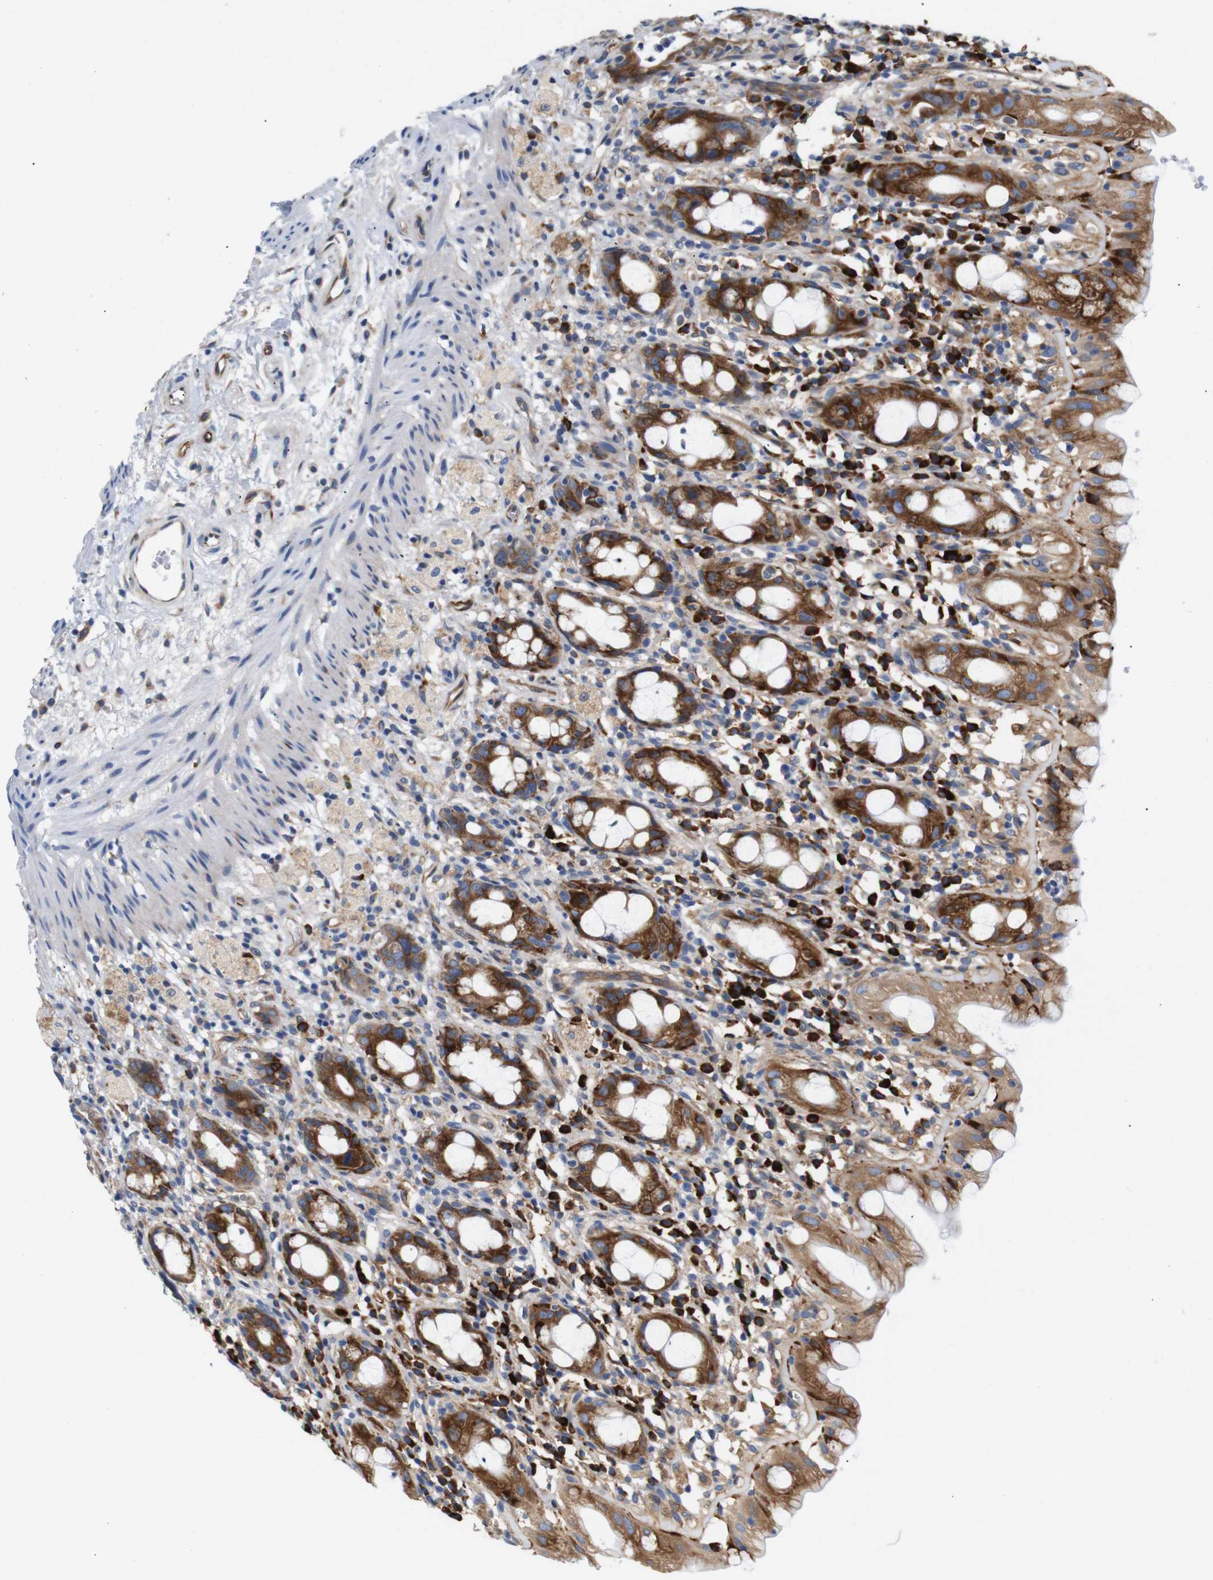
{"staining": {"intensity": "moderate", "quantity": ">75%", "location": "cytoplasmic/membranous"}, "tissue": "rectum", "cell_type": "Glandular cells", "image_type": "normal", "snomed": [{"axis": "morphology", "description": "Normal tissue, NOS"}, {"axis": "topography", "description": "Rectum"}], "caption": "A photomicrograph of human rectum stained for a protein demonstrates moderate cytoplasmic/membranous brown staining in glandular cells. The staining was performed using DAB (3,3'-diaminobenzidine) to visualize the protein expression in brown, while the nuclei were stained in blue with hematoxylin (Magnification: 20x).", "gene": "UBE2G2", "patient": {"sex": "male", "age": 44}}